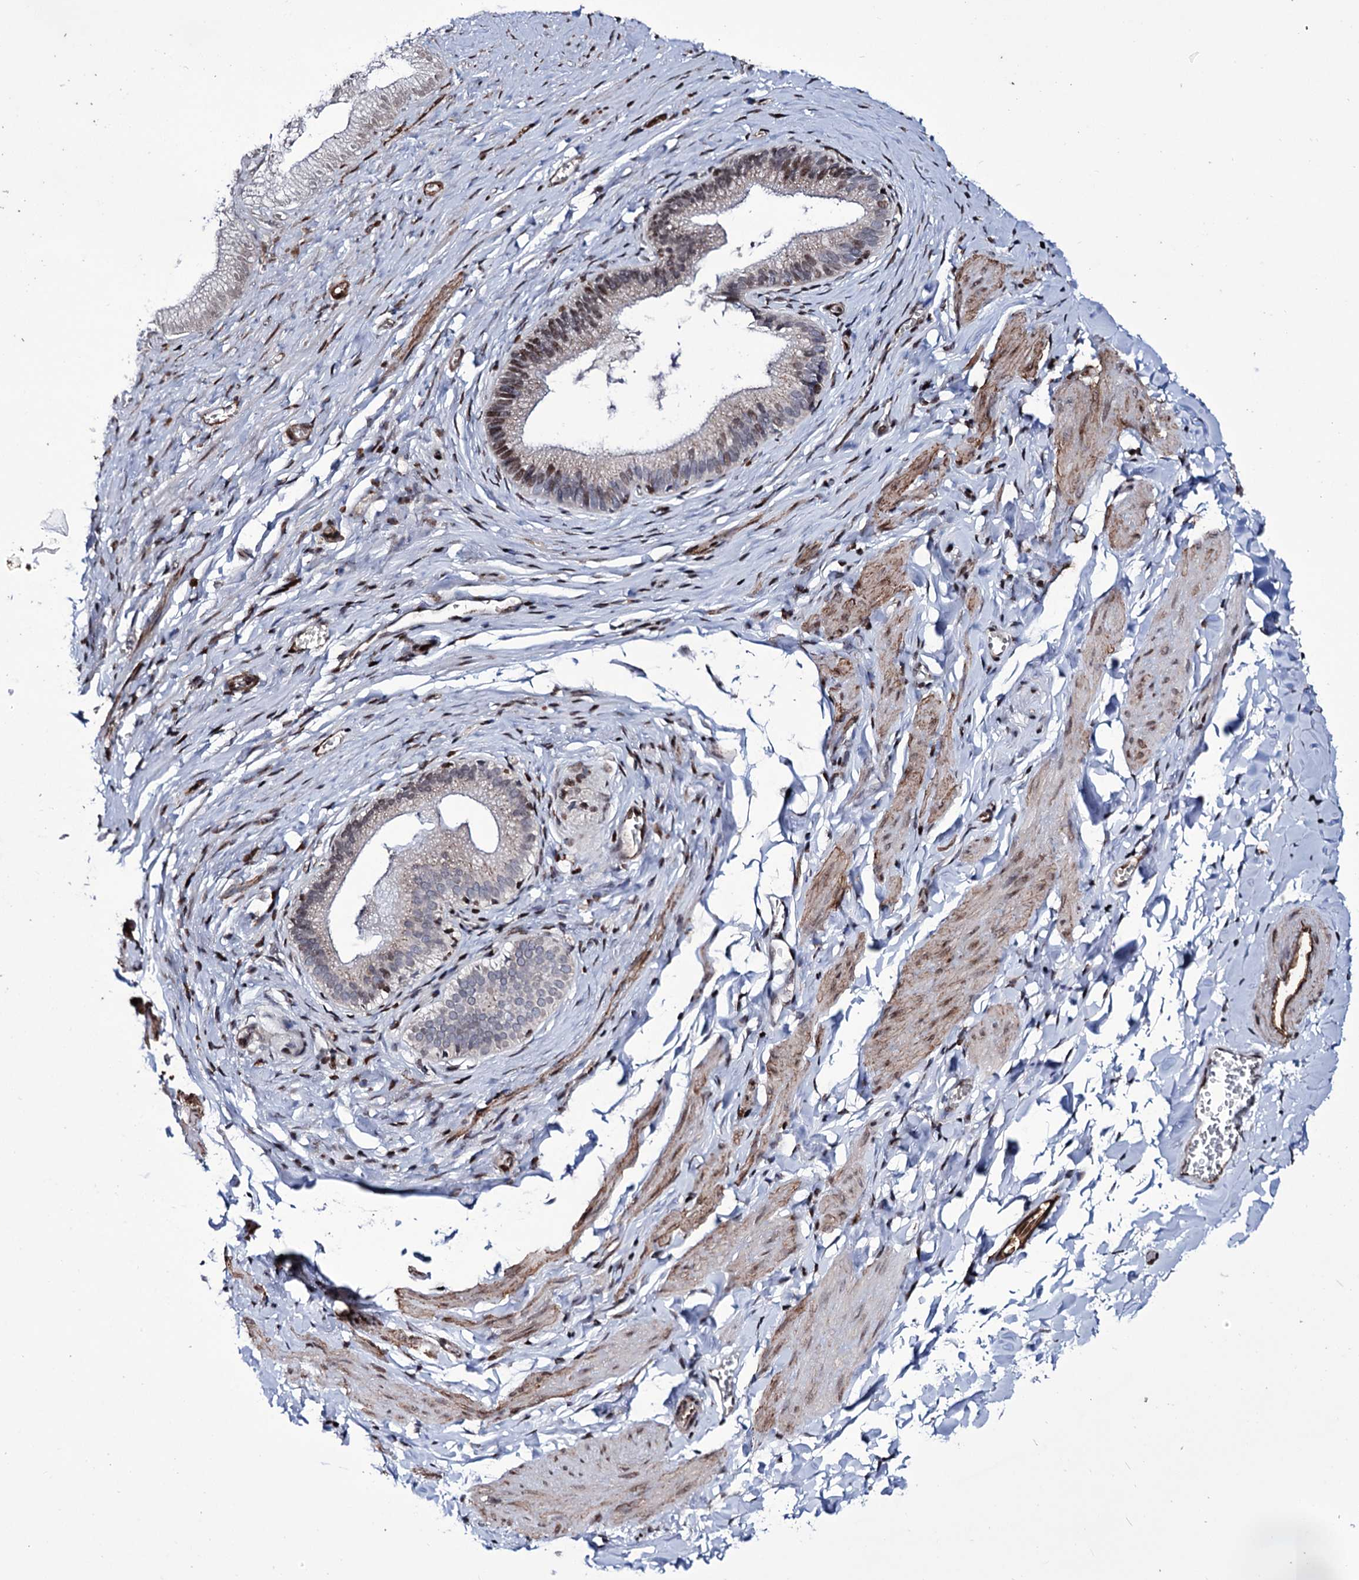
{"staining": {"intensity": "moderate", "quantity": "25%-75%", "location": "cytoplasmic/membranous"}, "tissue": "adipose tissue", "cell_type": "Adipocytes", "image_type": "normal", "snomed": [{"axis": "morphology", "description": "Normal tissue, NOS"}, {"axis": "topography", "description": "Gallbladder"}, {"axis": "topography", "description": "Peripheral nerve tissue"}], "caption": "Protein expression analysis of unremarkable adipose tissue reveals moderate cytoplasmic/membranous positivity in approximately 25%-75% of adipocytes.", "gene": "ZC3H12C", "patient": {"sex": "male", "age": 38}}